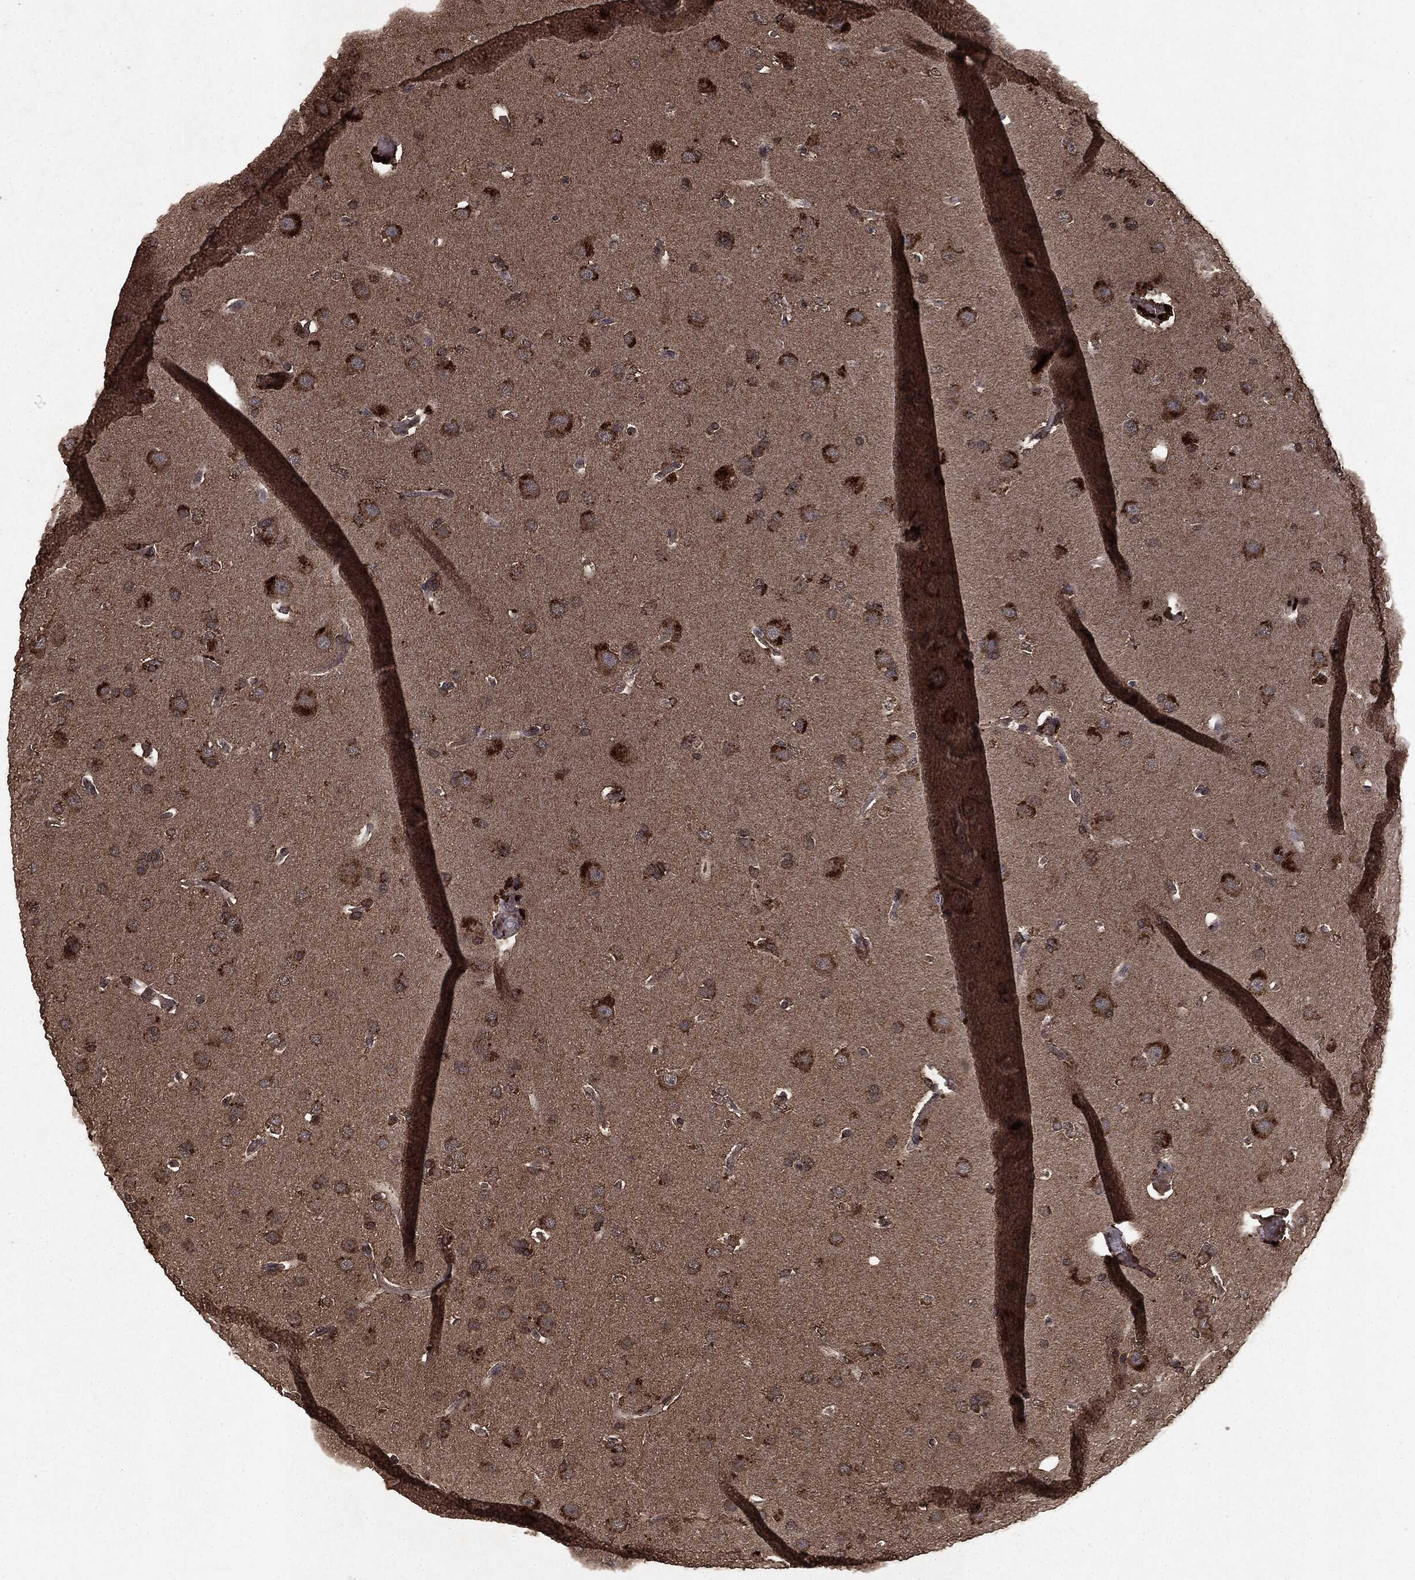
{"staining": {"intensity": "moderate", "quantity": "25%-75%", "location": "cytoplasmic/membranous"}, "tissue": "glioma", "cell_type": "Tumor cells", "image_type": "cancer", "snomed": [{"axis": "morphology", "description": "Glioma, malignant, Low grade"}, {"axis": "topography", "description": "Brain"}], "caption": "Immunohistochemical staining of human malignant glioma (low-grade) reveals medium levels of moderate cytoplasmic/membranous staining in about 25%-75% of tumor cells. The protein is stained brown, and the nuclei are stained in blue (DAB (3,3'-diaminobenzidine) IHC with brightfield microscopy, high magnification).", "gene": "NME1", "patient": {"sex": "male", "age": 41}}